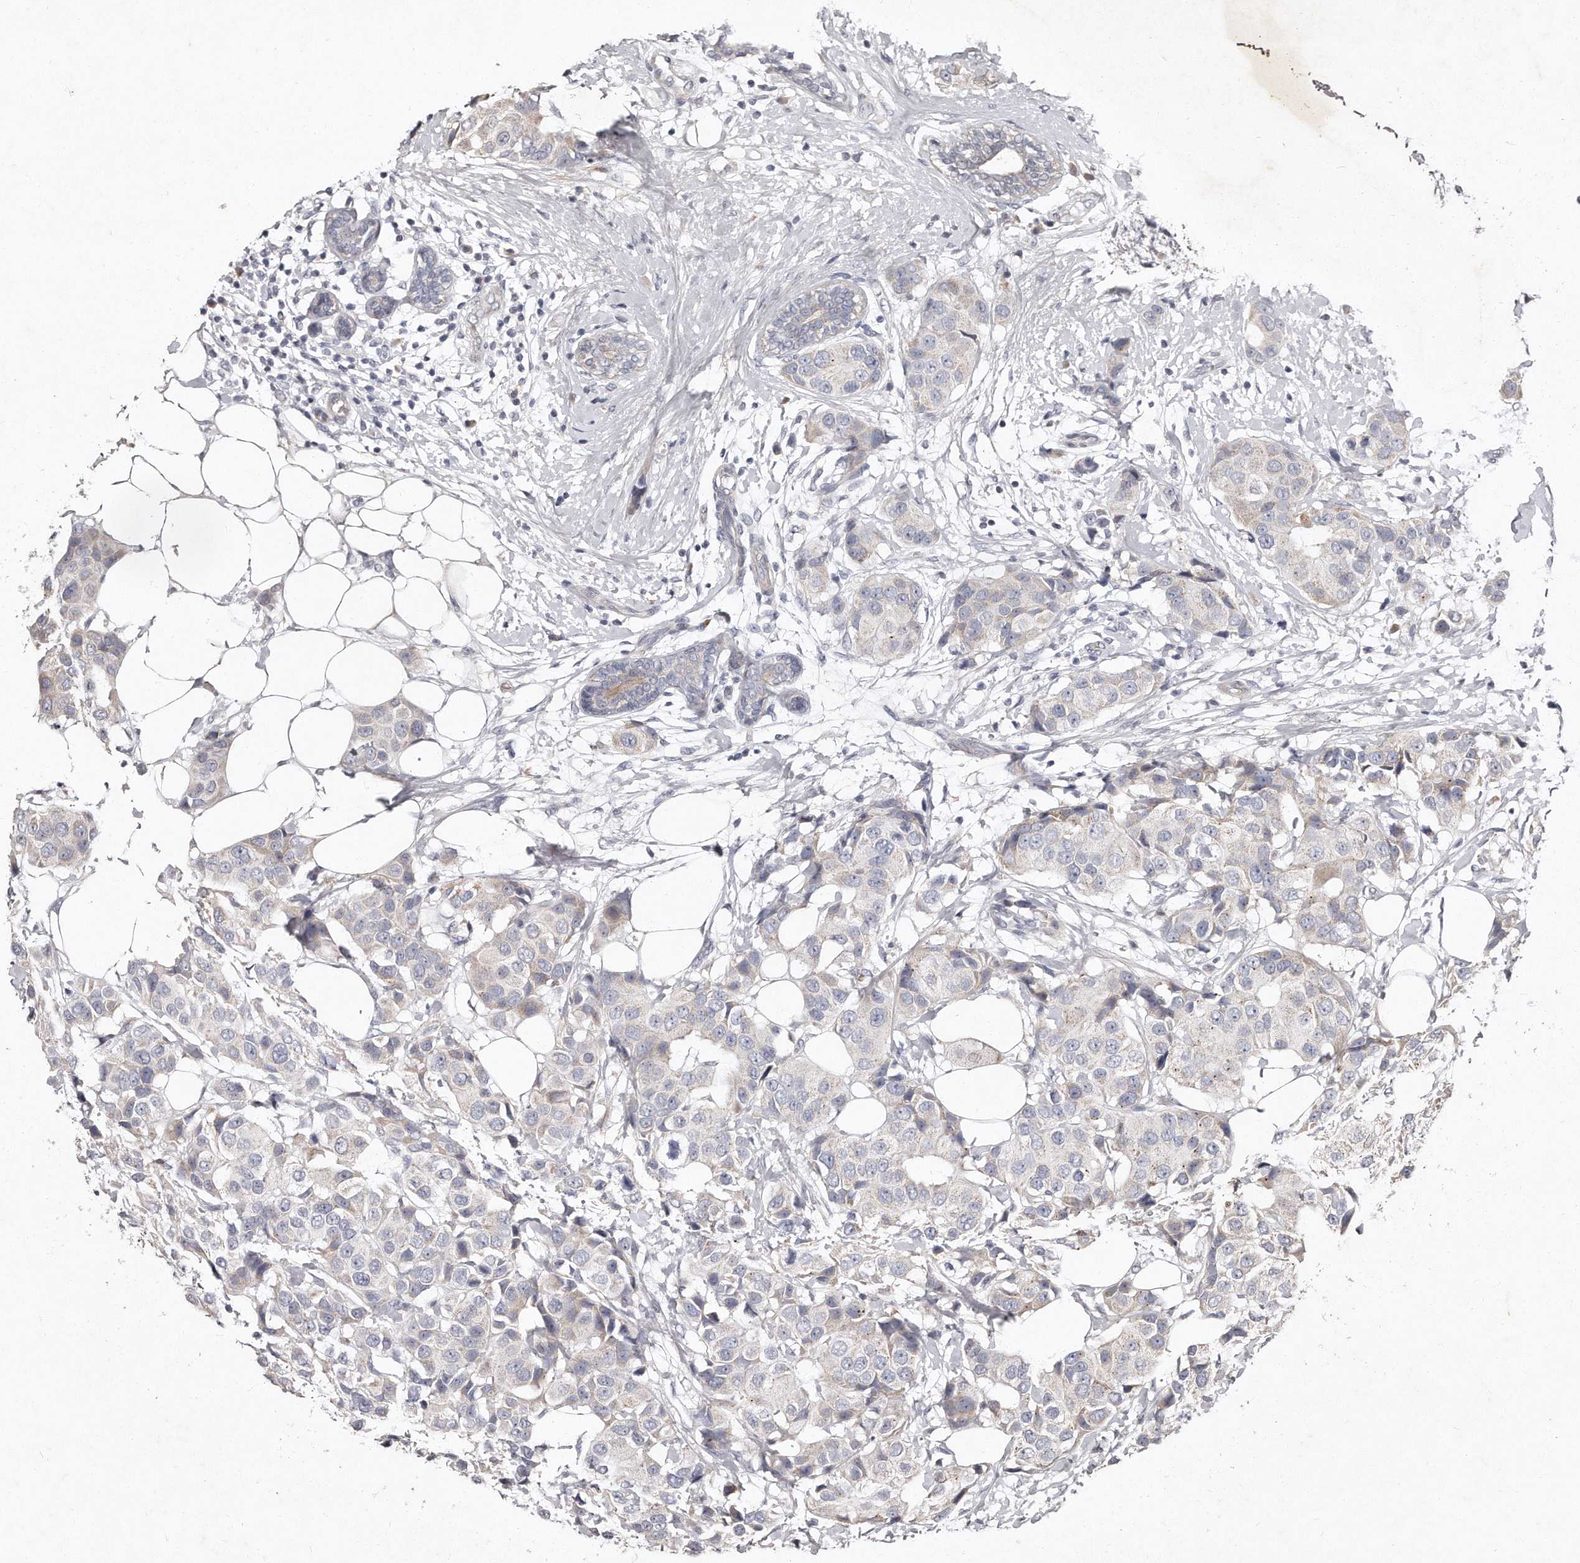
{"staining": {"intensity": "negative", "quantity": "none", "location": "none"}, "tissue": "breast cancer", "cell_type": "Tumor cells", "image_type": "cancer", "snomed": [{"axis": "morphology", "description": "Normal tissue, NOS"}, {"axis": "morphology", "description": "Duct carcinoma"}, {"axis": "topography", "description": "Breast"}], "caption": "DAB (3,3'-diaminobenzidine) immunohistochemical staining of human invasive ductal carcinoma (breast) shows no significant positivity in tumor cells.", "gene": "TECR", "patient": {"sex": "female", "age": 39}}